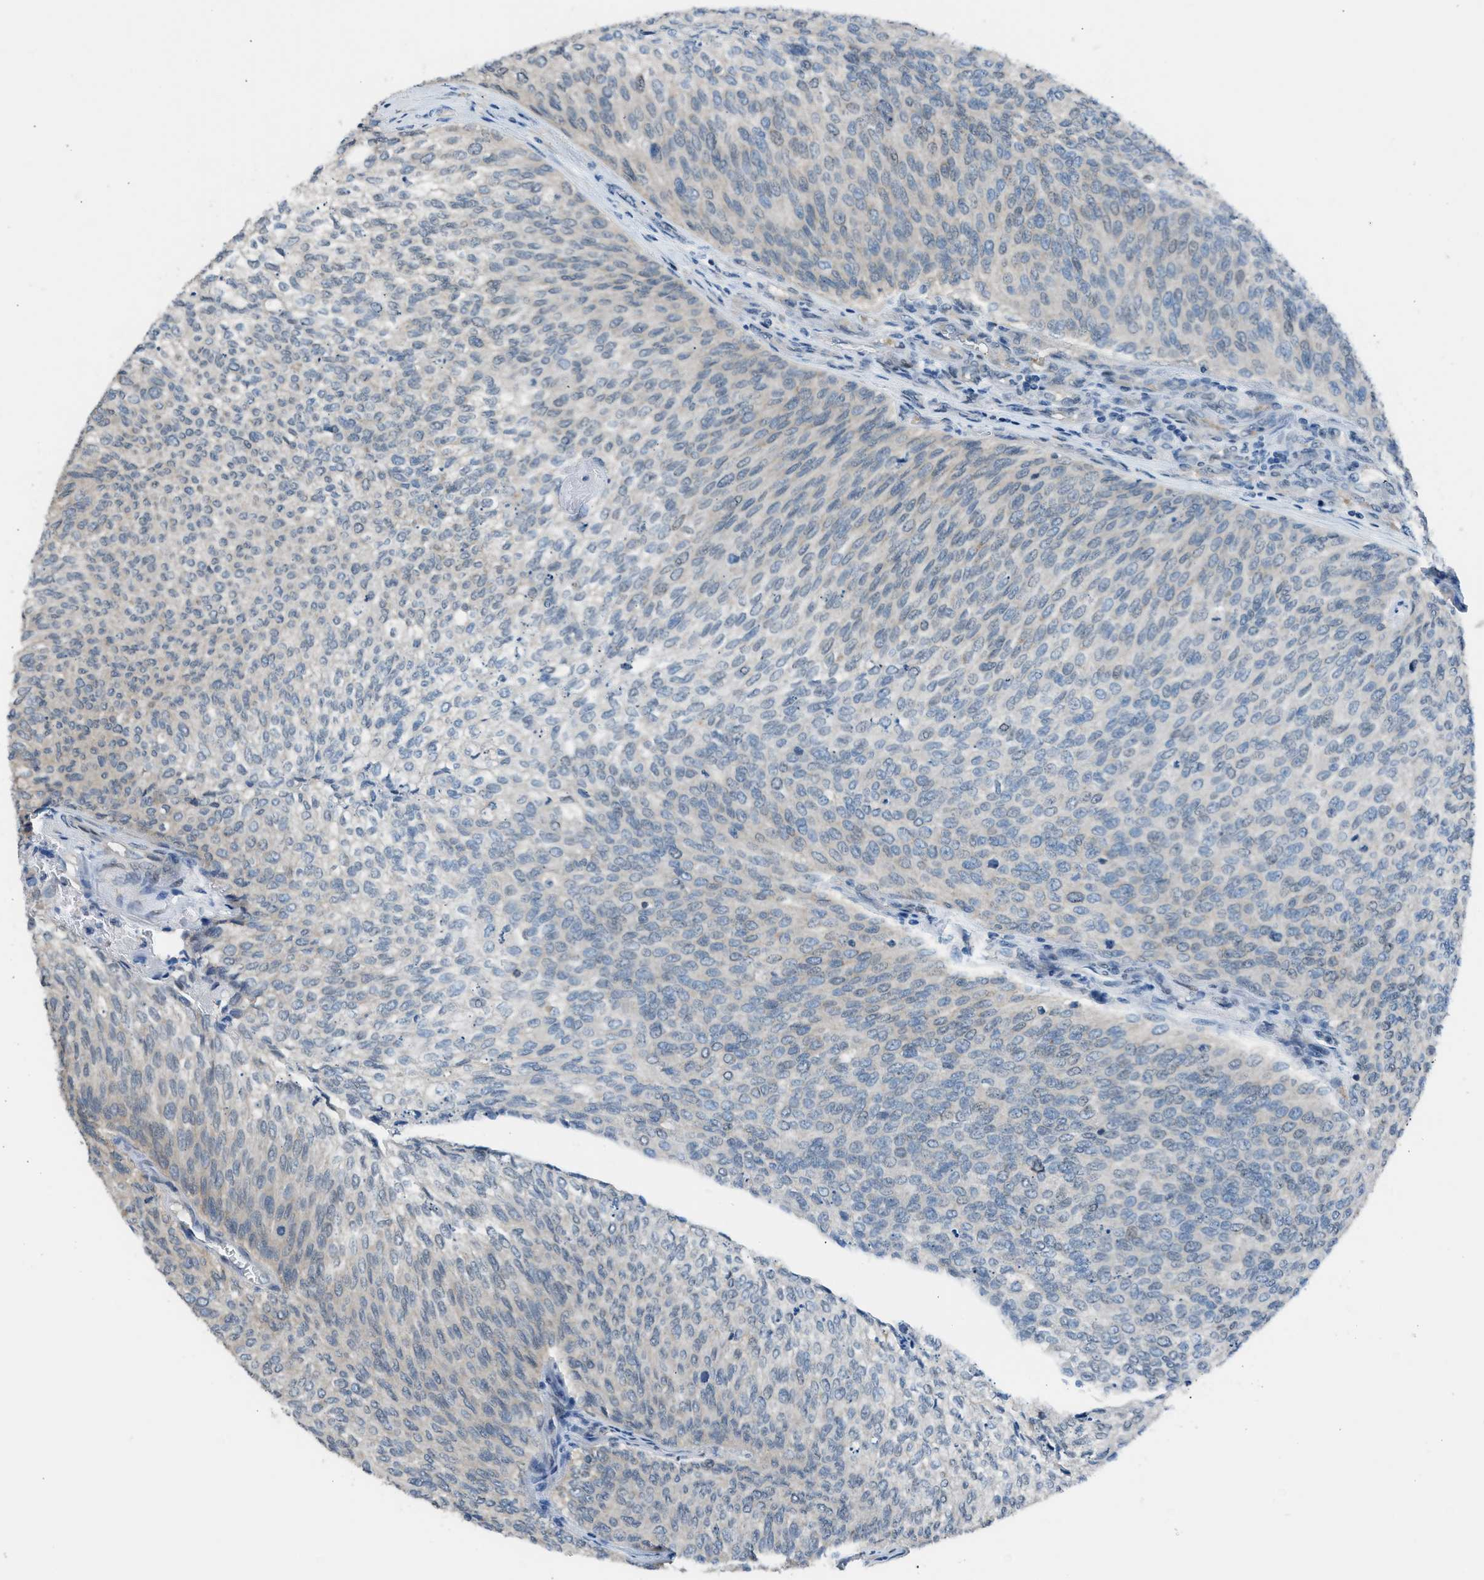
{"staining": {"intensity": "negative", "quantity": "none", "location": "none"}, "tissue": "urothelial cancer", "cell_type": "Tumor cells", "image_type": "cancer", "snomed": [{"axis": "morphology", "description": "Urothelial carcinoma, Low grade"}, {"axis": "topography", "description": "Urinary bladder"}], "caption": "DAB (3,3'-diaminobenzidine) immunohistochemical staining of urothelial cancer reveals no significant expression in tumor cells.", "gene": "LMLN", "patient": {"sex": "female", "age": 79}}